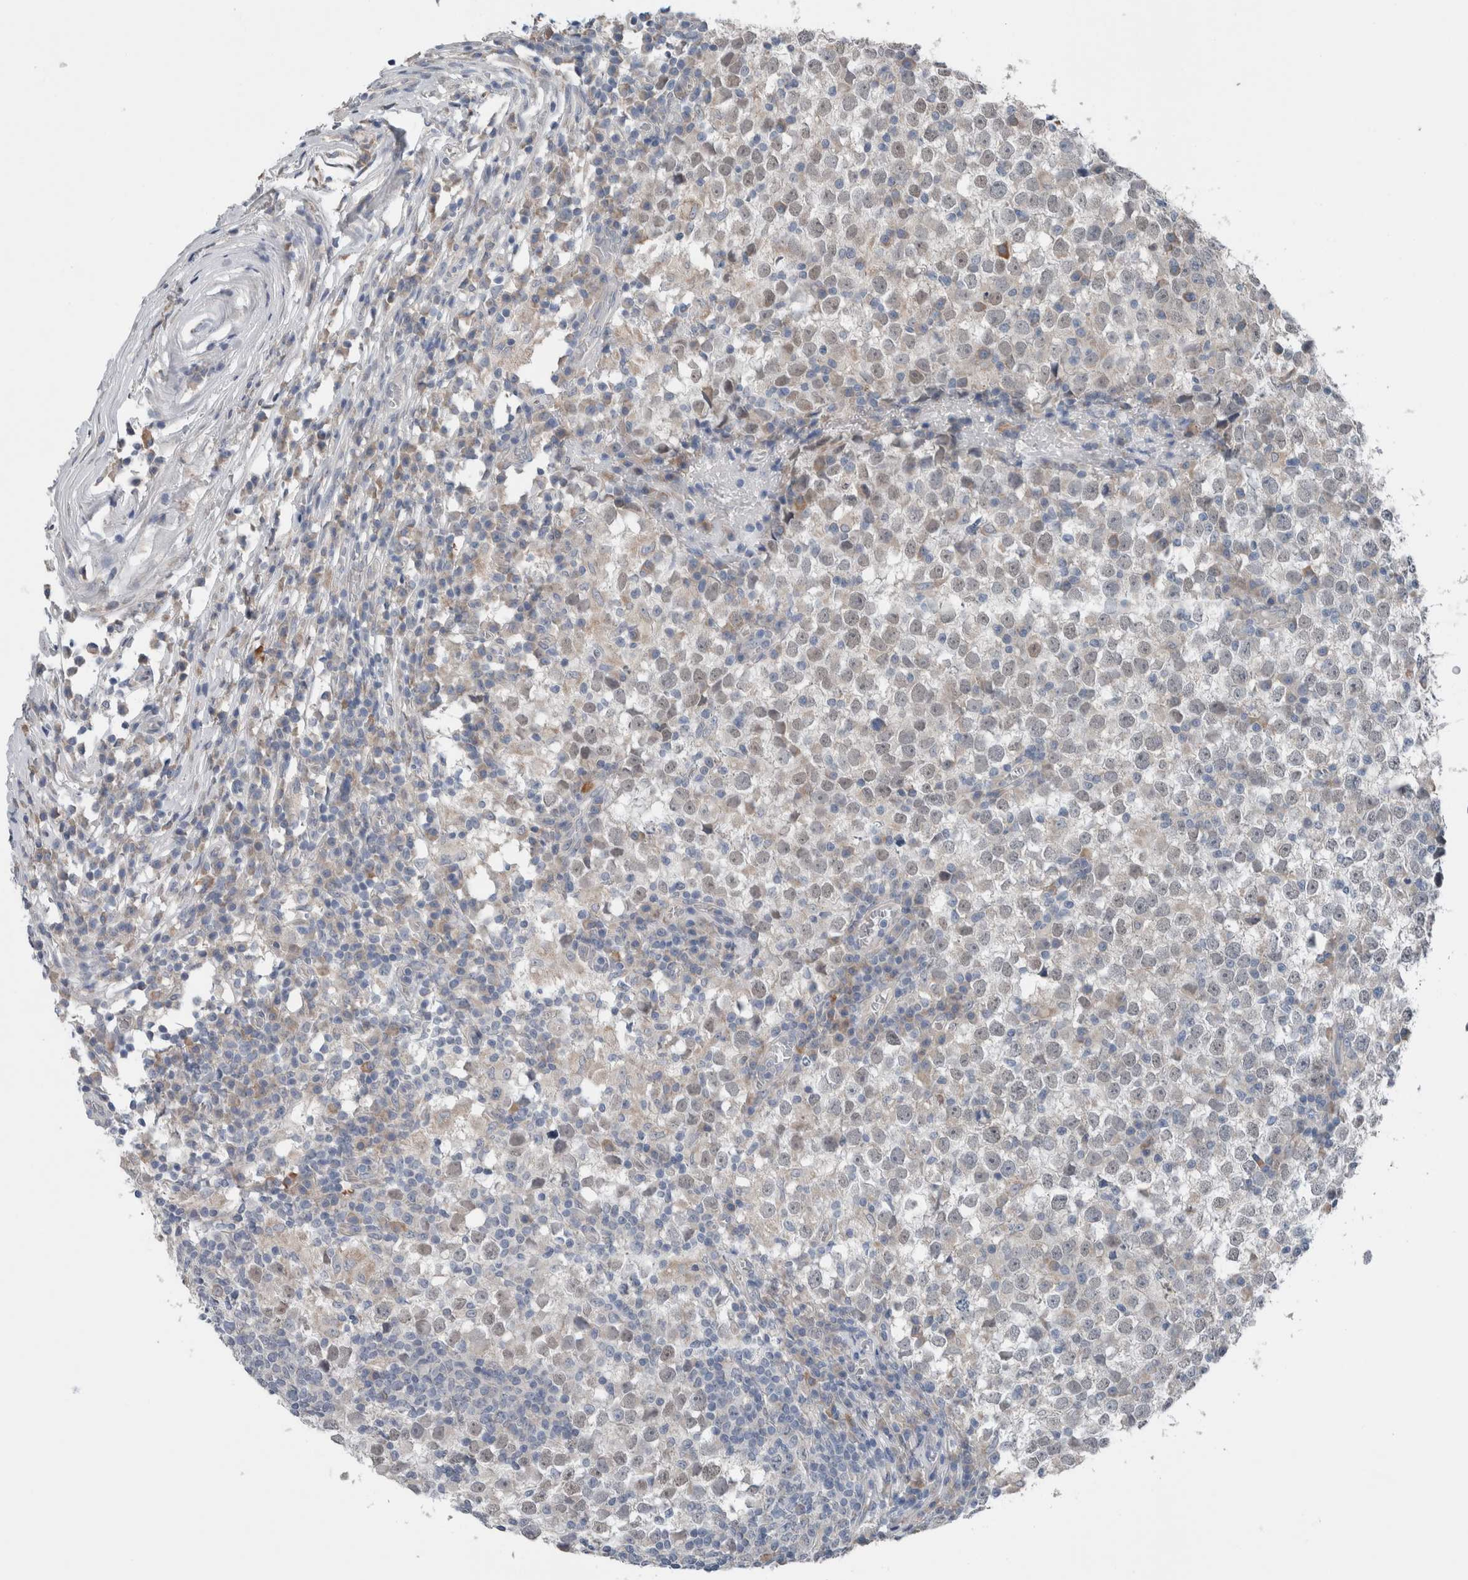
{"staining": {"intensity": "negative", "quantity": "none", "location": "none"}, "tissue": "testis cancer", "cell_type": "Tumor cells", "image_type": "cancer", "snomed": [{"axis": "morphology", "description": "Seminoma, NOS"}, {"axis": "topography", "description": "Testis"}], "caption": "An immunohistochemistry (IHC) micrograph of testis cancer (seminoma) is shown. There is no staining in tumor cells of testis cancer (seminoma).", "gene": "CRNN", "patient": {"sex": "male", "age": 65}}